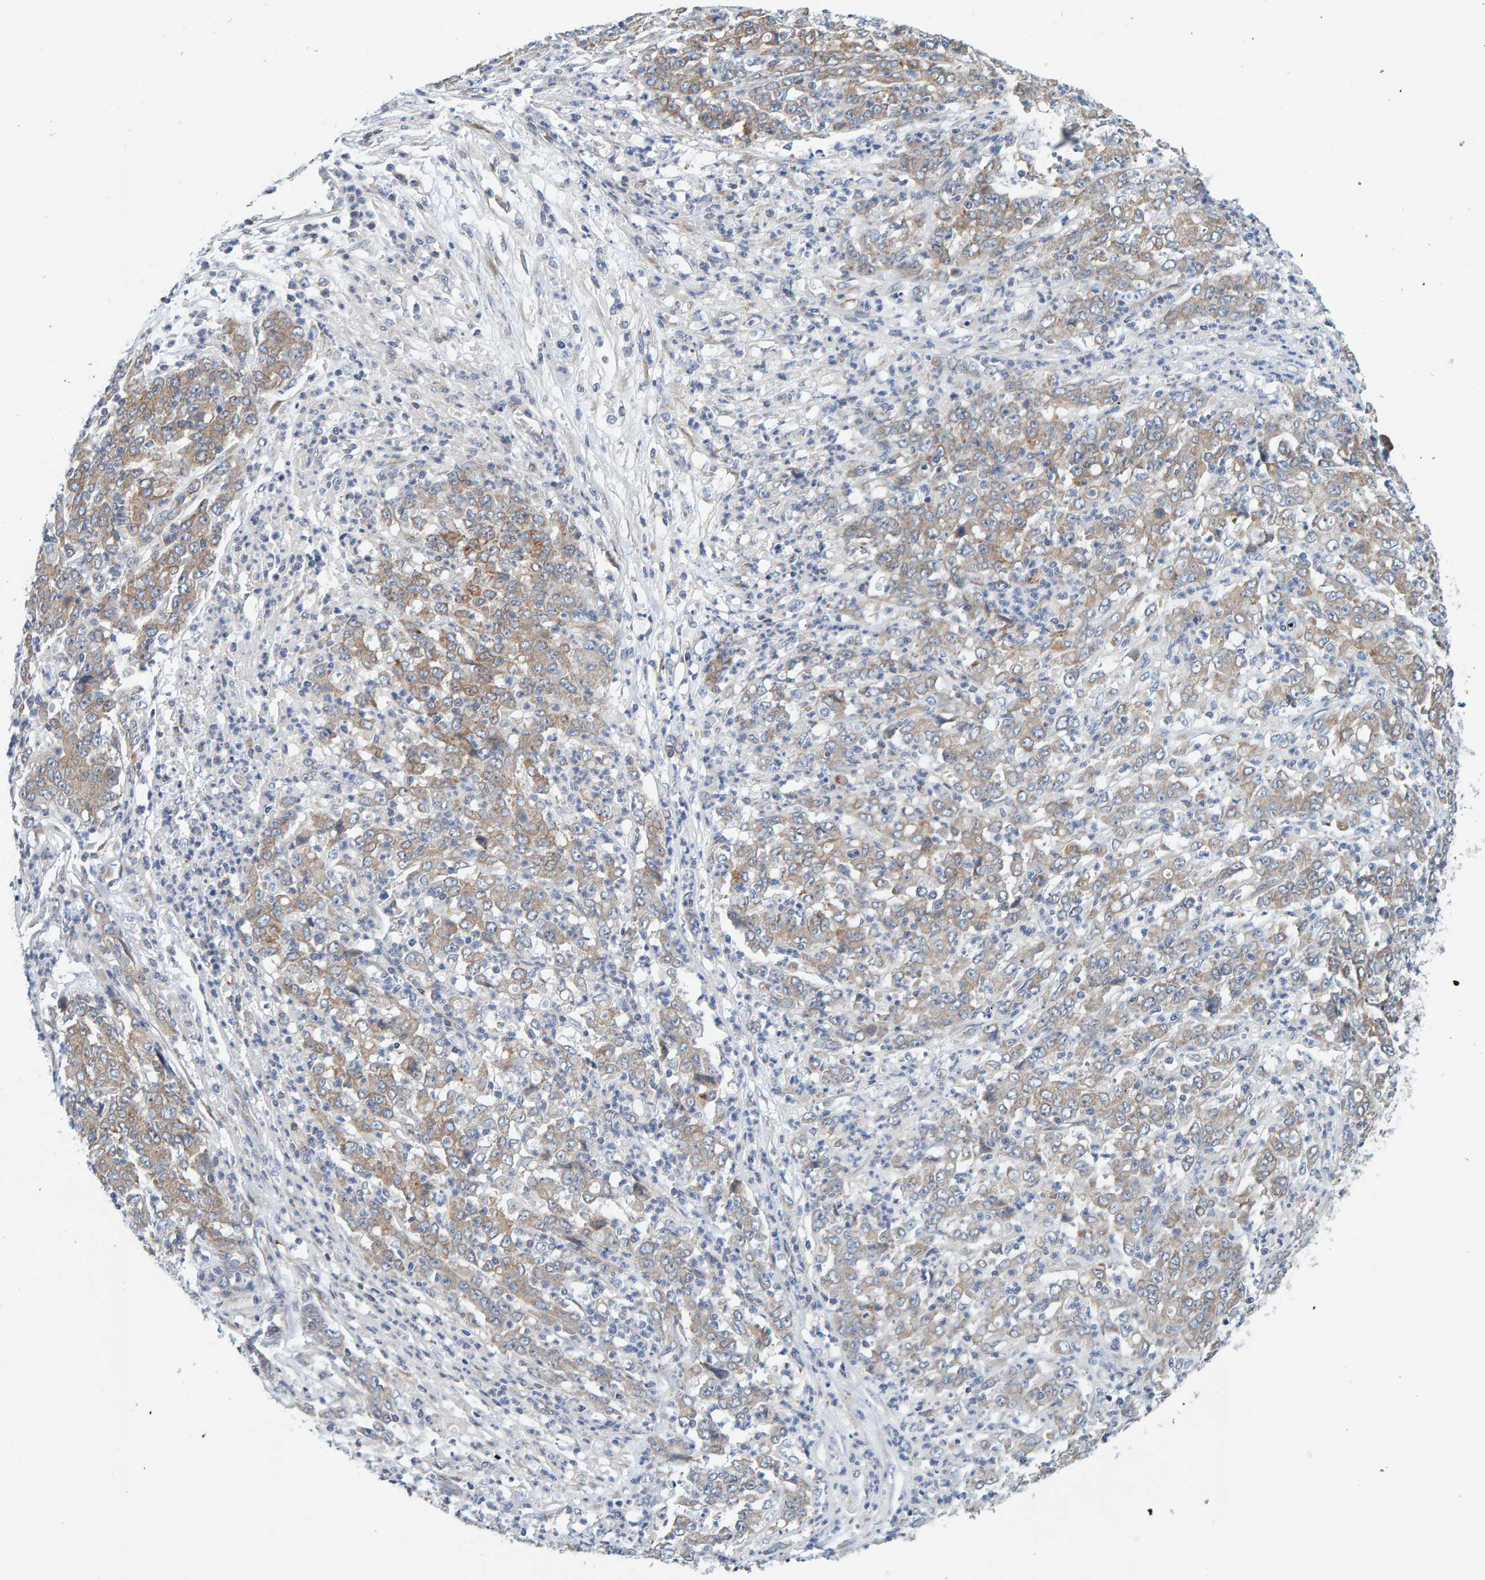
{"staining": {"intensity": "weak", "quantity": "25%-75%", "location": "cytoplasmic/membranous"}, "tissue": "stomach cancer", "cell_type": "Tumor cells", "image_type": "cancer", "snomed": [{"axis": "morphology", "description": "Adenocarcinoma, NOS"}, {"axis": "topography", "description": "Stomach, lower"}], "caption": "High-magnification brightfield microscopy of adenocarcinoma (stomach) stained with DAB (brown) and counterstained with hematoxylin (blue). tumor cells exhibit weak cytoplasmic/membranous staining is identified in about25%-75% of cells.", "gene": "RGP1", "patient": {"sex": "female", "age": 71}}